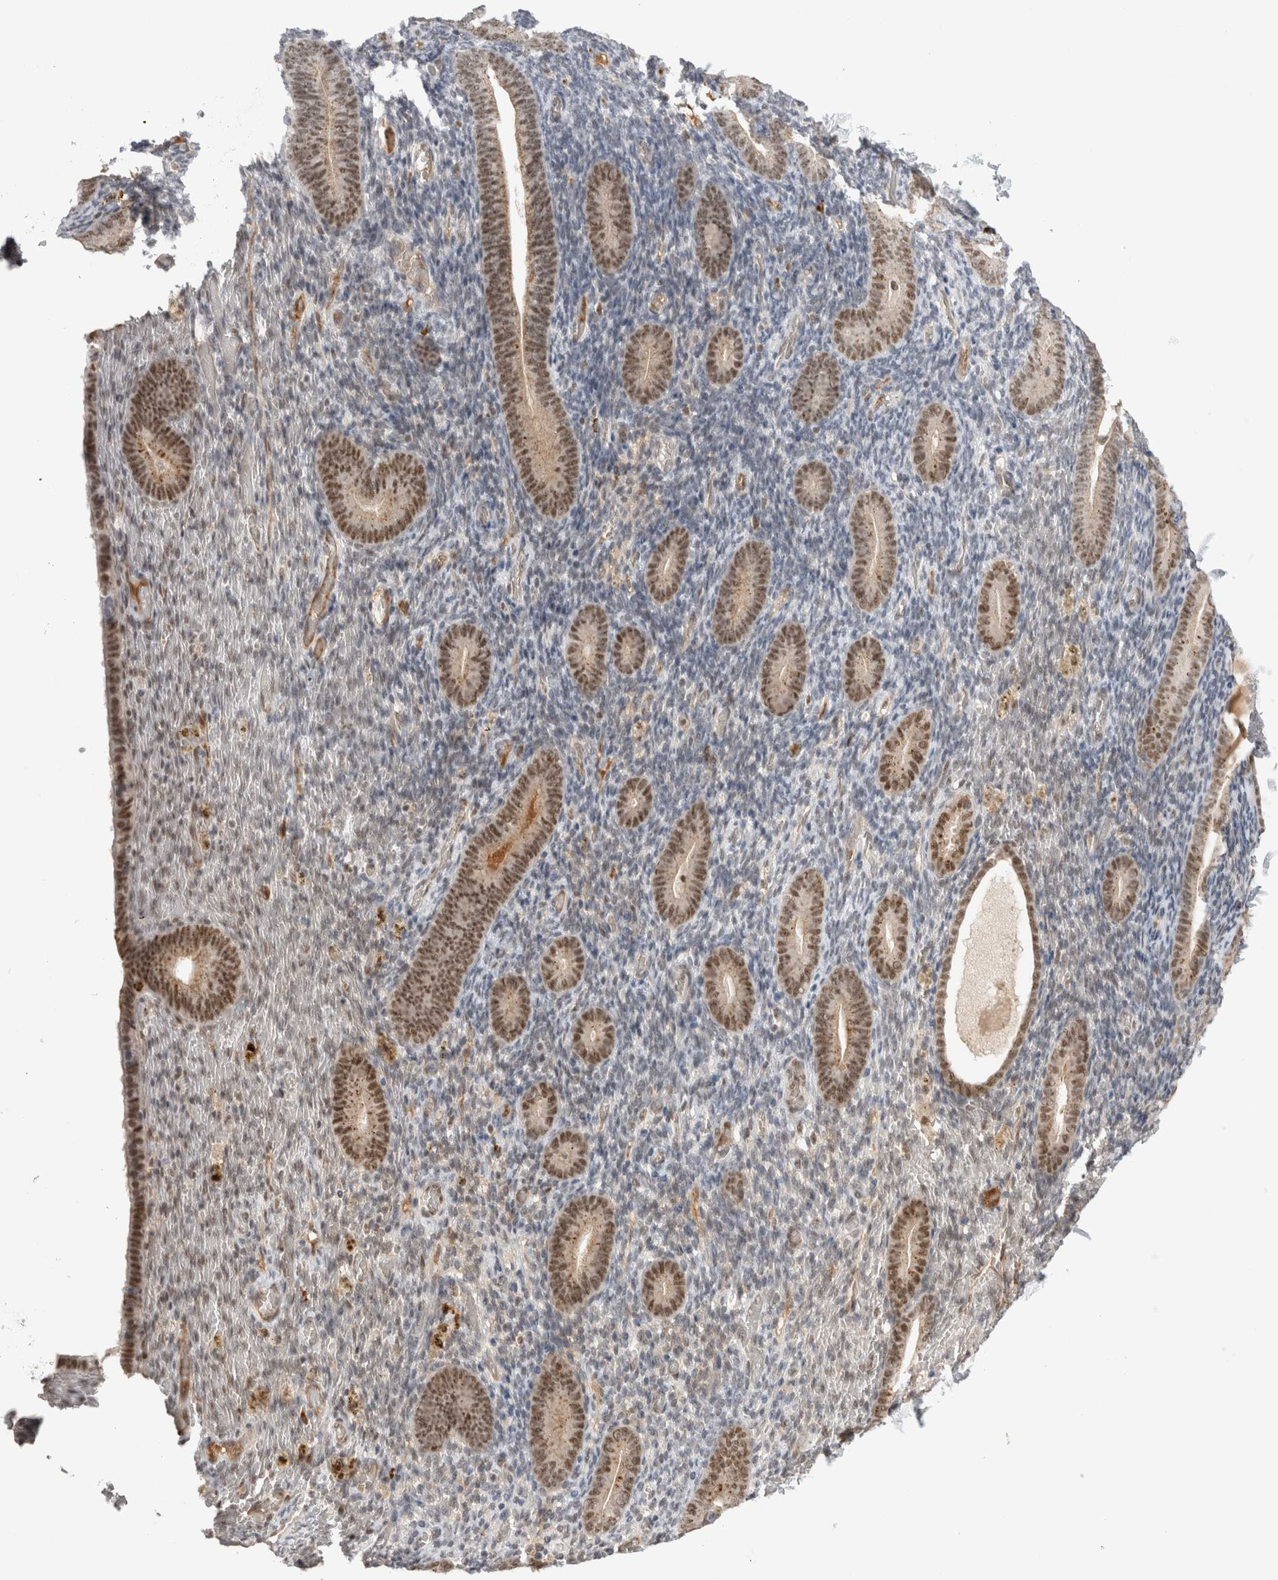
{"staining": {"intensity": "negative", "quantity": "none", "location": "none"}, "tissue": "endometrium", "cell_type": "Cells in endometrial stroma", "image_type": "normal", "snomed": [{"axis": "morphology", "description": "Normal tissue, NOS"}, {"axis": "topography", "description": "Endometrium"}], "caption": "Immunohistochemistry (IHC) image of benign endometrium: endometrium stained with DAB (3,3'-diaminobenzidine) shows no significant protein positivity in cells in endometrial stroma. (DAB IHC, high magnification).", "gene": "ZNF24", "patient": {"sex": "female", "age": 51}}